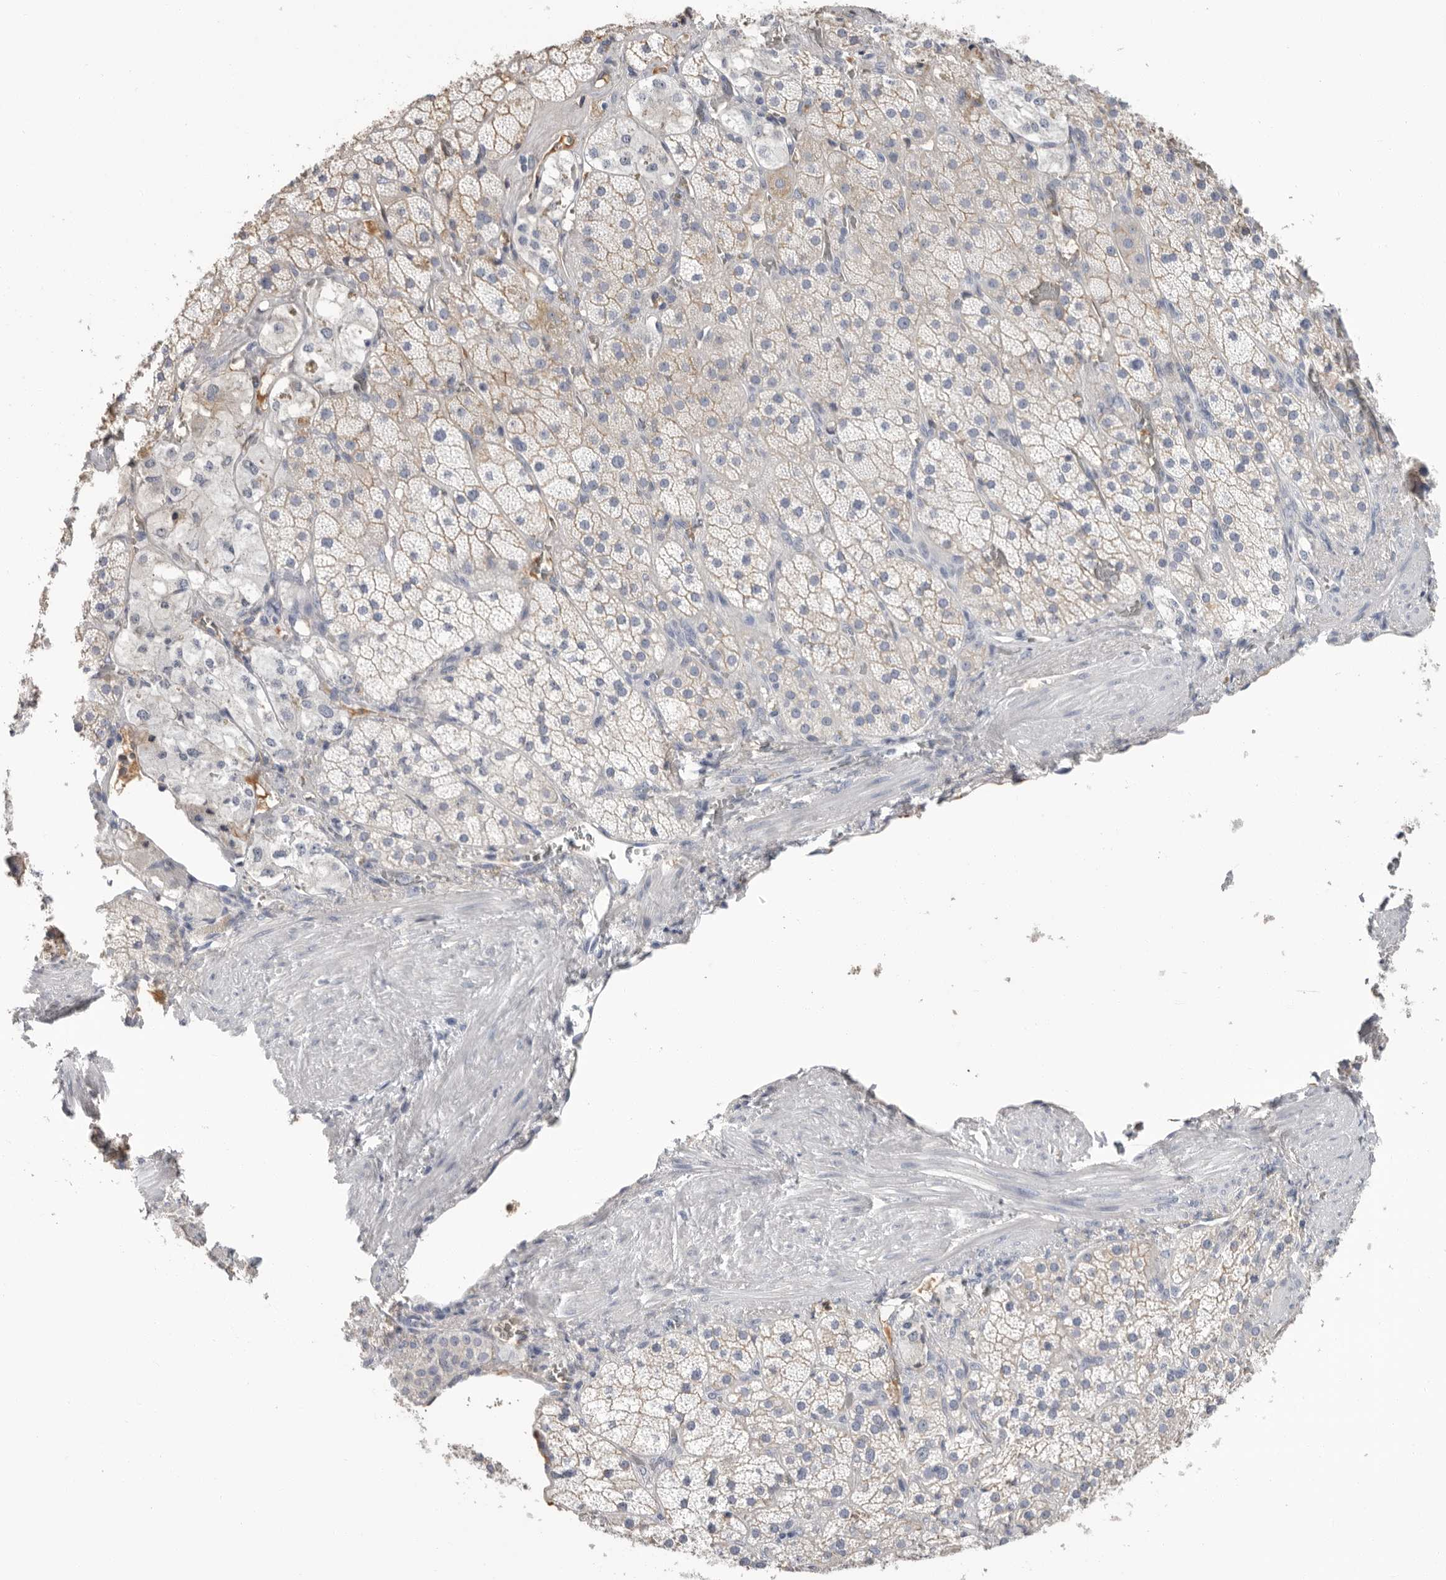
{"staining": {"intensity": "moderate", "quantity": "<25%", "location": "cytoplasmic/membranous"}, "tissue": "adrenal gland", "cell_type": "Glandular cells", "image_type": "normal", "snomed": [{"axis": "morphology", "description": "Normal tissue, NOS"}, {"axis": "topography", "description": "Adrenal gland"}], "caption": "Protein positivity by IHC shows moderate cytoplasmic/membranous expression in about <25% of glandular cells in benign adrenal gland.", "gene": "APOA2", "patient": {"sex": "male", "age": 57}}